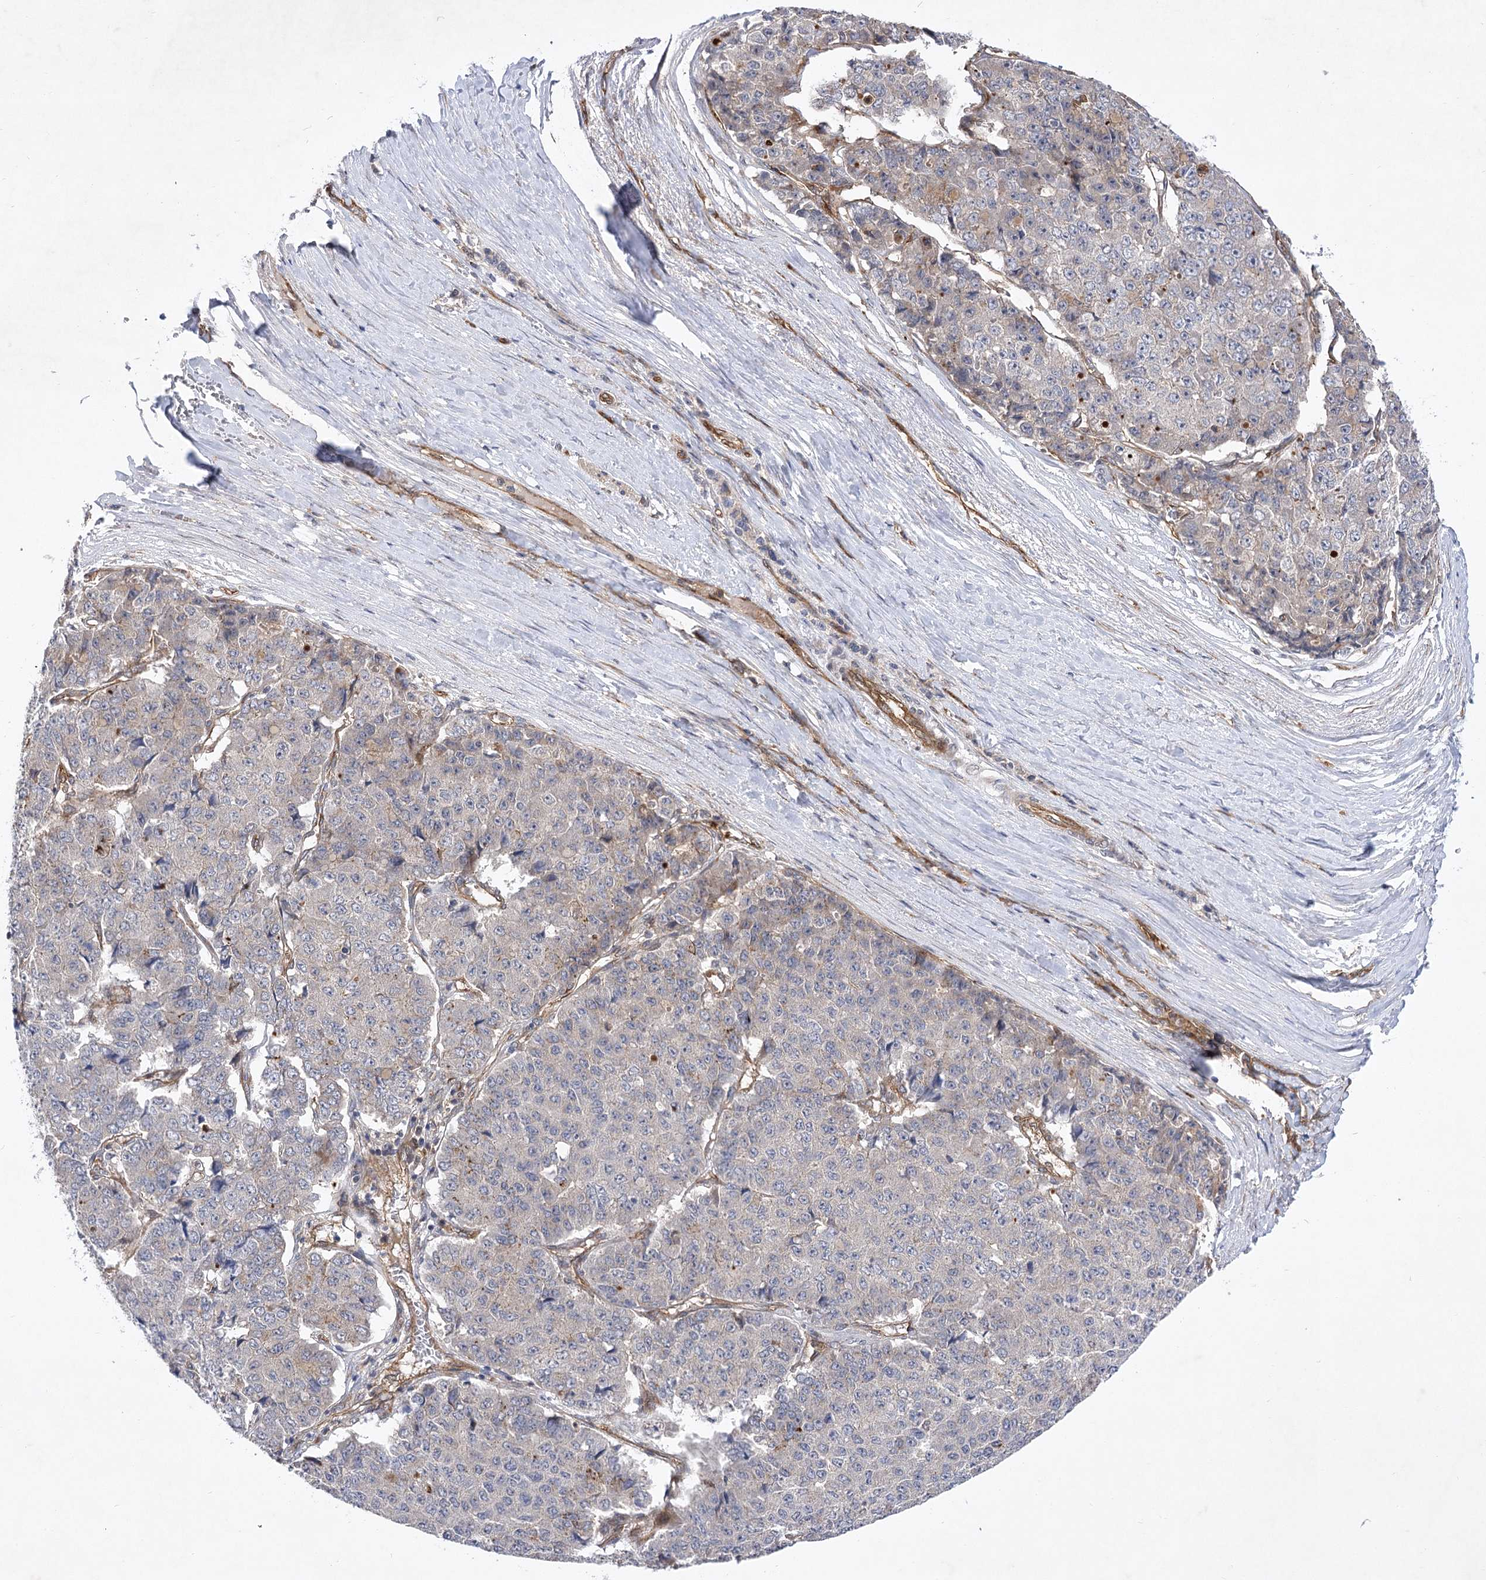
{"staining": {"intensity": "negative", "quantity": "none", "location": "none"}, "tissue": "pancreatic cancer", "cell_type": "Tumor cells", "image_type": "cancer", "snomed": [{"axis": "morphology", "description": "Adenocarcinoma, NOS"}, {"axis": "topography", "description": "Pancreas"}], "caption": "Pancreatic cancer (adenocarcinoma) was stained to show a protein in brown. There is no significant expression in tumor cells. (DAB (3,3'-diaminobenzidine) immunohistochemistry visualized using brightfield microscopy, high magnification).", "gene": "ARHGAP31", "patient": {"sex": "male", "age": 50}}